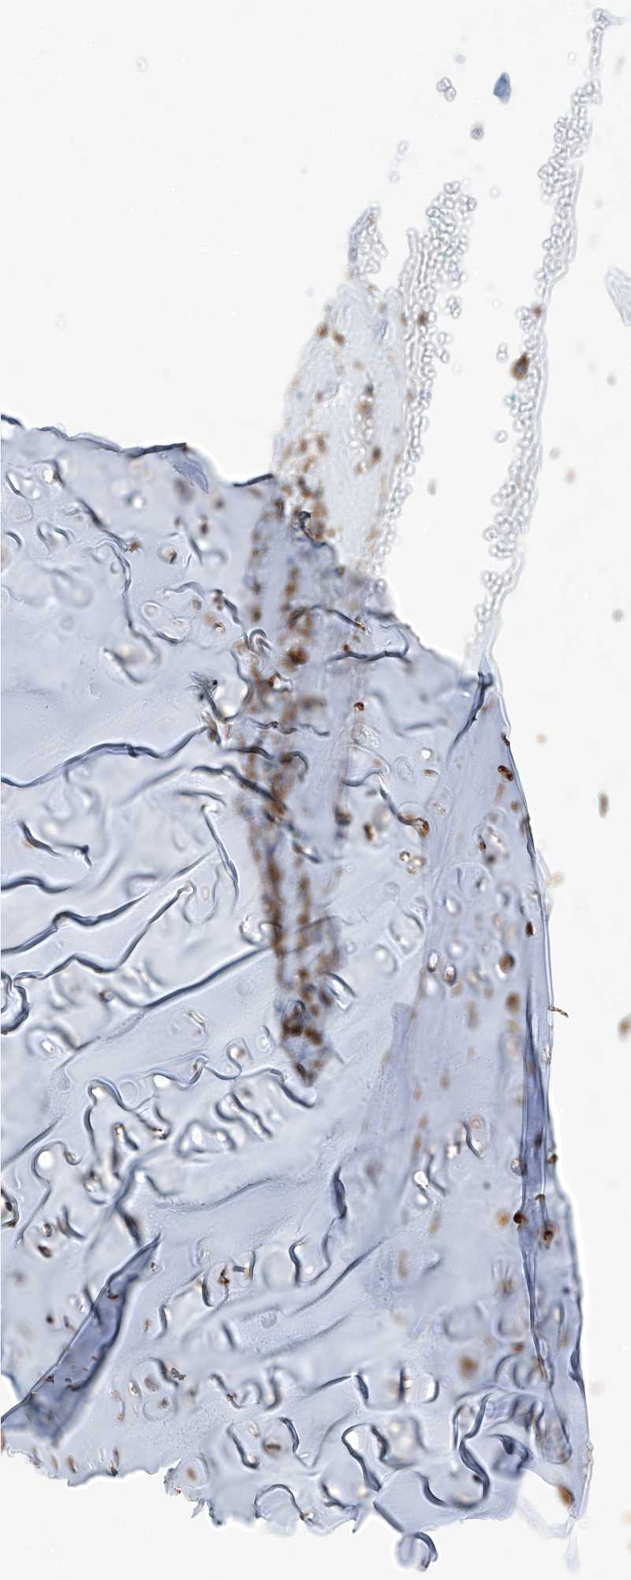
{"staining": {"intensity": "moderate", "quantity": ">75%", "location": "cytoplasmic/membranous"}, "tissue": "adipose tissue", "cell_type": "Adipocytes", "image_type": "normal", "snomed": [{"axis": "morphology", "description": "Normal tissue, NOS"}, {"axis": "morphology", "description": "Basal cell carcinoma"}, {"axis": "topography", "description": "Cartilage tissue"}, {"axis": "topography", "description": "Nasopharynx"}, {"axis": "topography", "description": "Oral tissue"}], "caption": "DAB immunohistochemical staining of benign adipose tissue reveals moderate cytoplasmic/membranous protein positivity in about >75% of adipocytes.", "gene": "ZNF804A", "patient": {"sex": "female", "age": 77}}